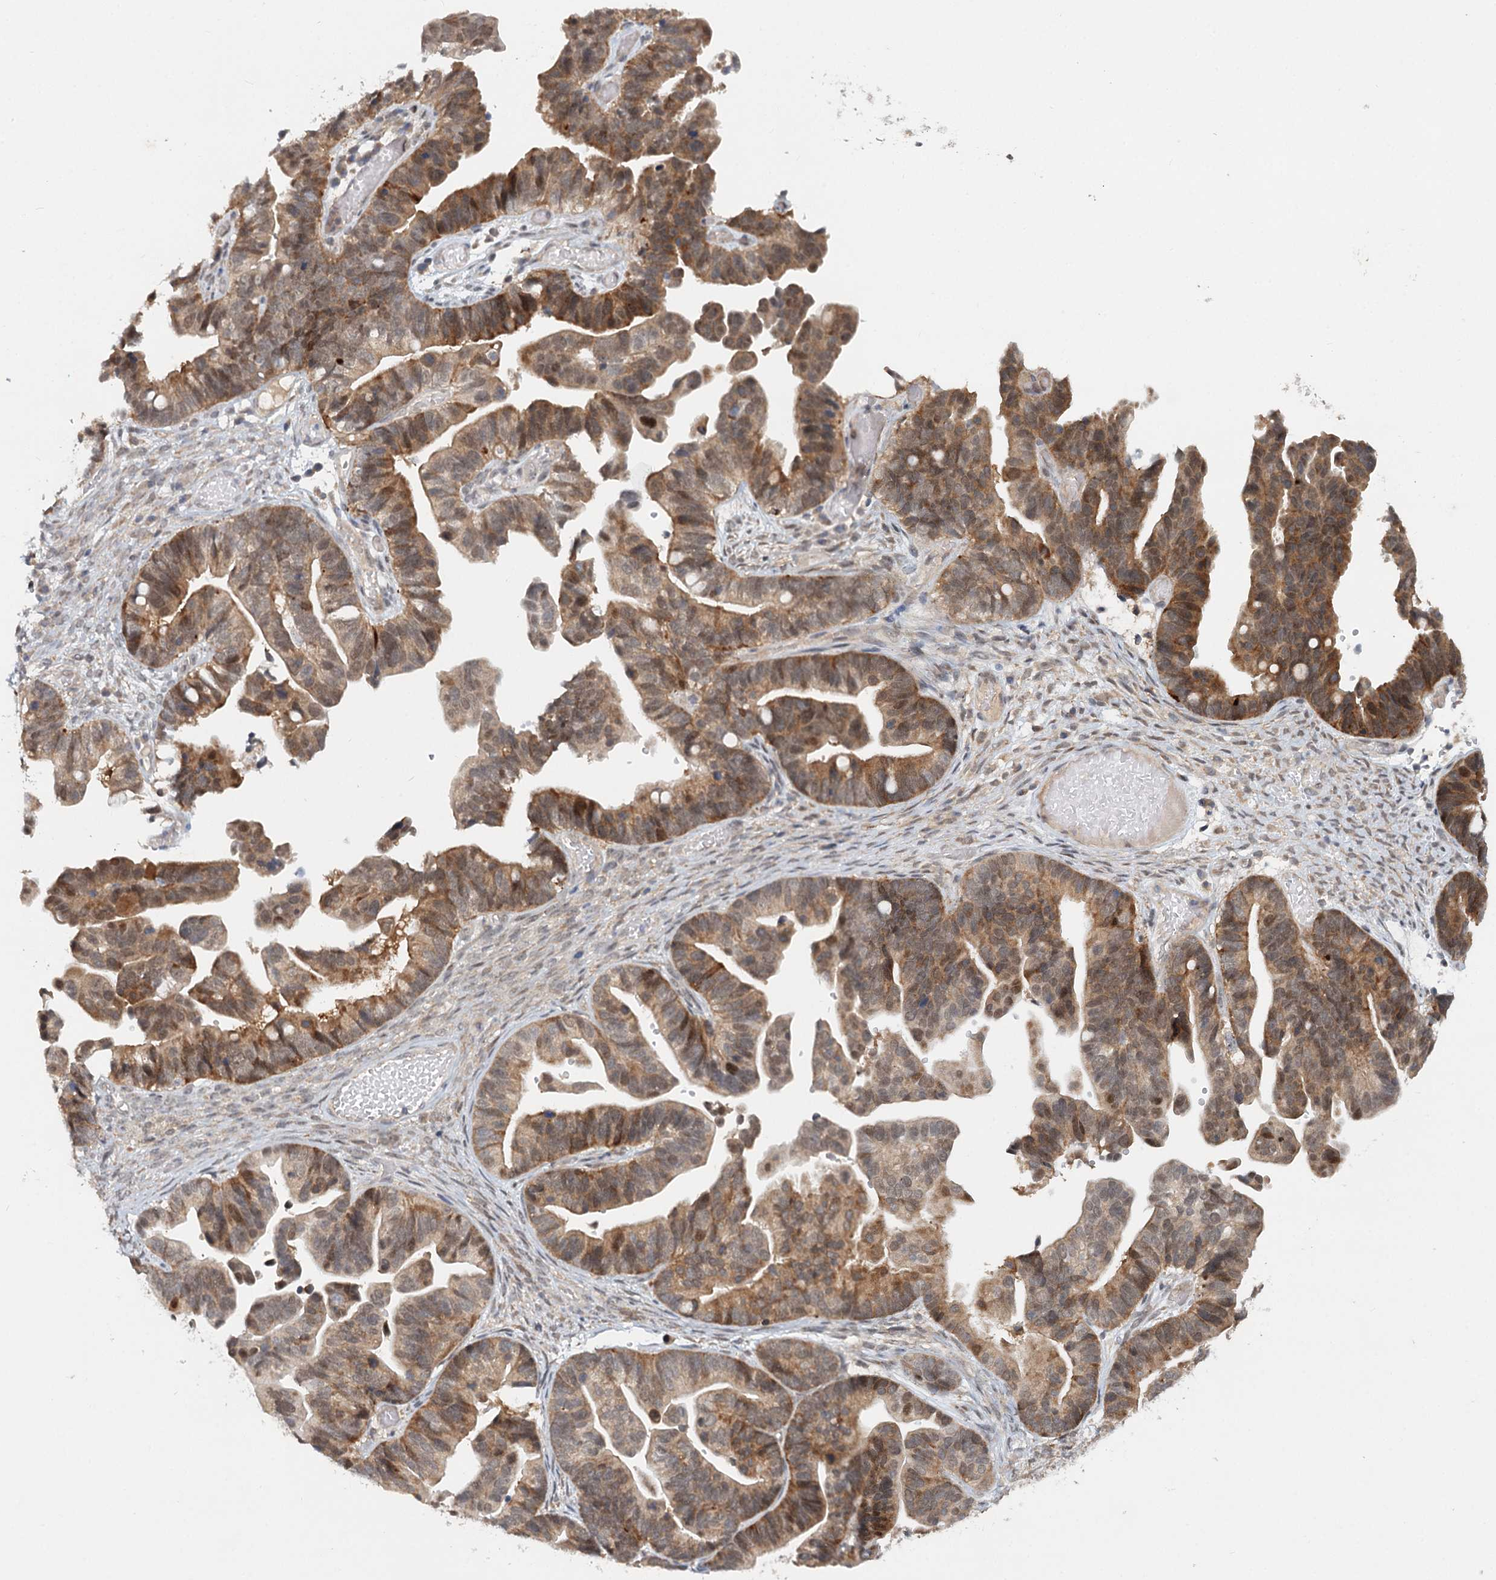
{"staining": {"intensity": "moderate", "quantity": ">75%", "location": "cytoplasmic/membranous,nuclear"}, "tissue": "ovarian cancer", "cell_type": "Tumor cells", "image_type": "cancer", "snomed": [{"axis": "morphology", "description": "Cystadenocarcinoma, serous, NOS"}, {"axis": "topography", "description": "Ovary"}], "caption": "Serous cystadenocarcinoma (ovarian) stained for a protein (brown) shows moderate cytoplasmic/membranous and nuclear positive expression in about >75% of tumor cells.", "gene": "AP3B1", "patient": {"sex": "female", "age": 56}}